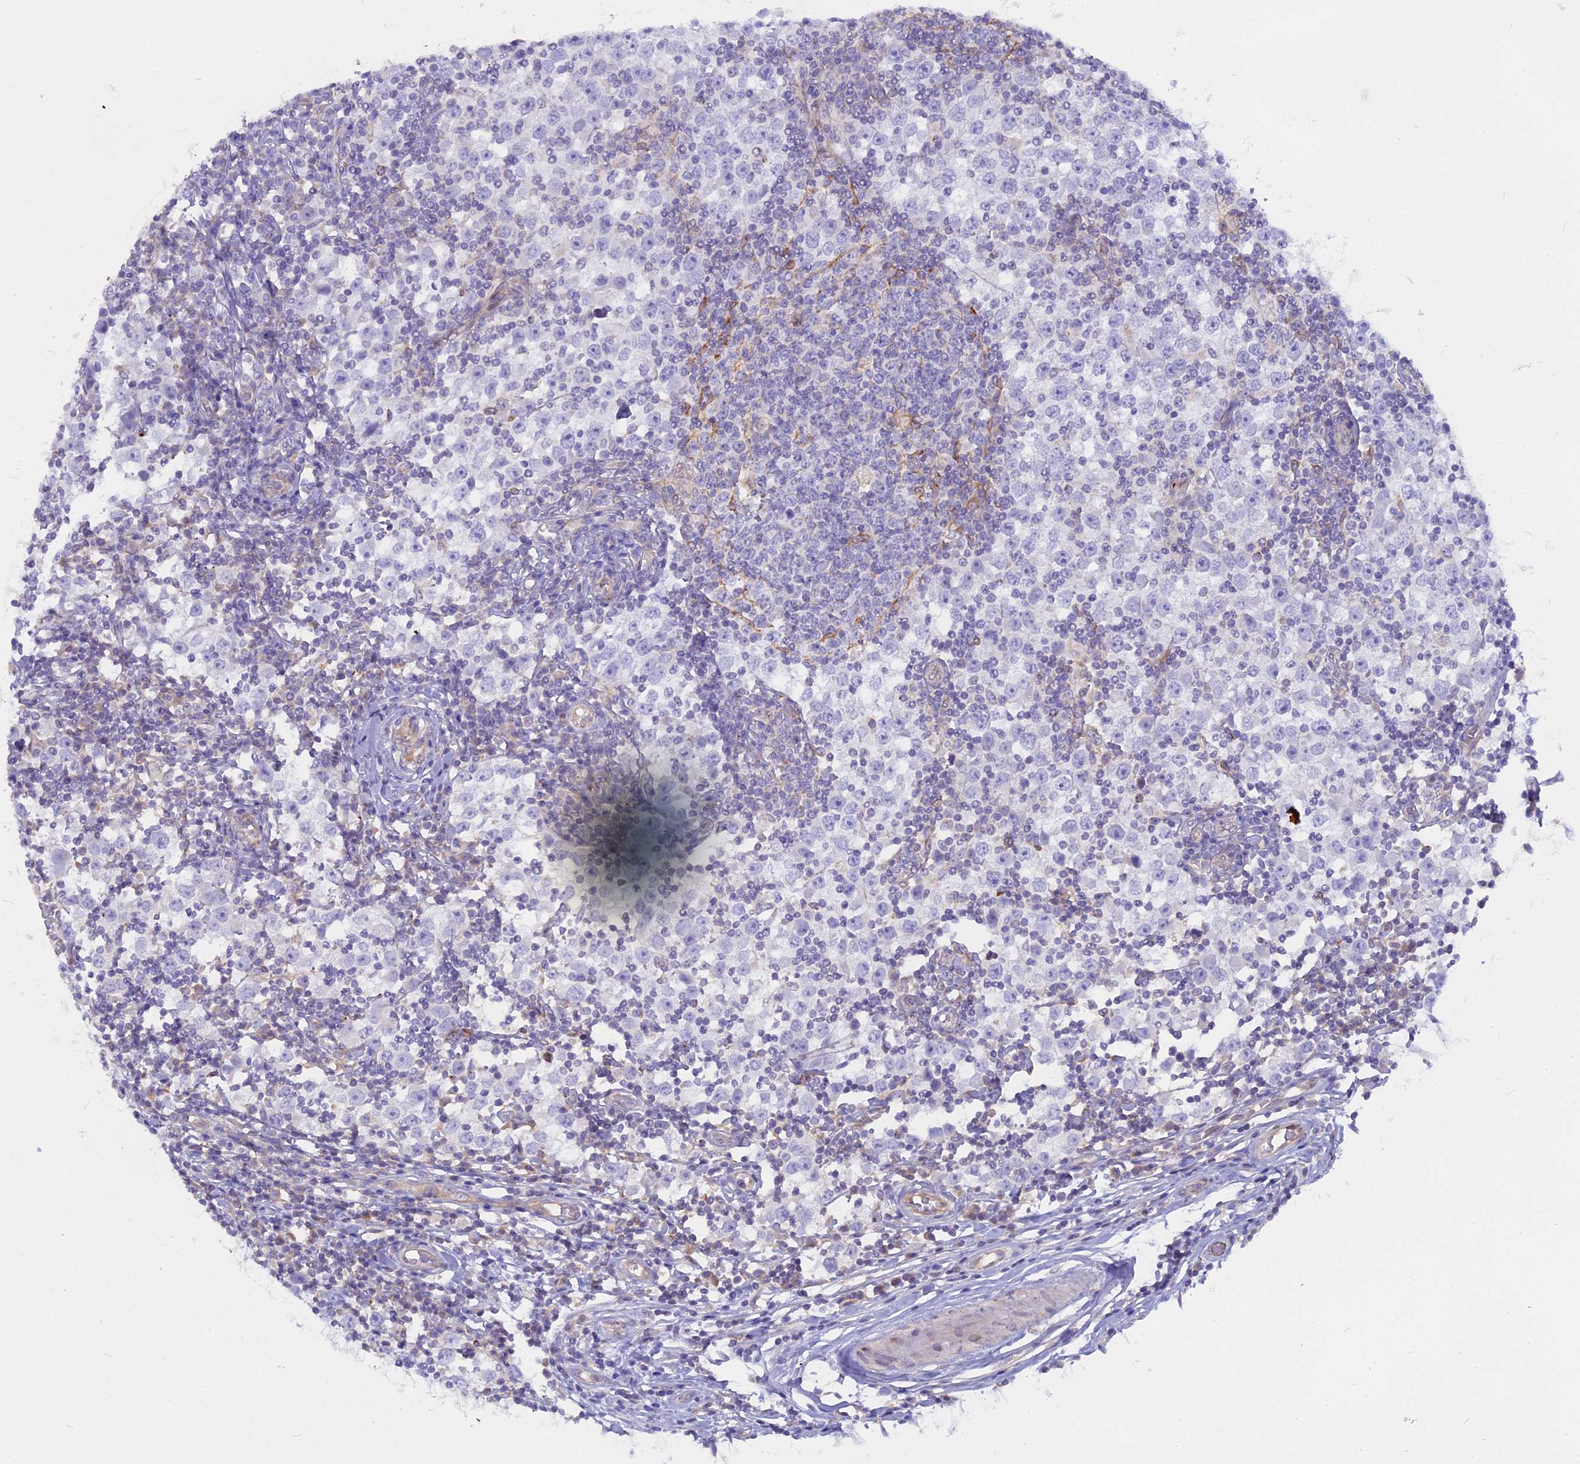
{"staining": {"intensity": "negative", "quantity": "none", "location": "none"}, "tissue": "testis cancer", "cell_type": "Tumor cells", "image_type": "cancer", "snomed": [{"axis": "morphology", "description": "Seminoma, NOS"}, {"axis": "topography", "description": "Testis"}], "caption": "High power microscopy micrograph of an IHC histopathology image of testis seminoma, revealing no significant staining in tumor cells.", "gene": "TLCD1", "patient": {"sex": "male", "age": 65}}